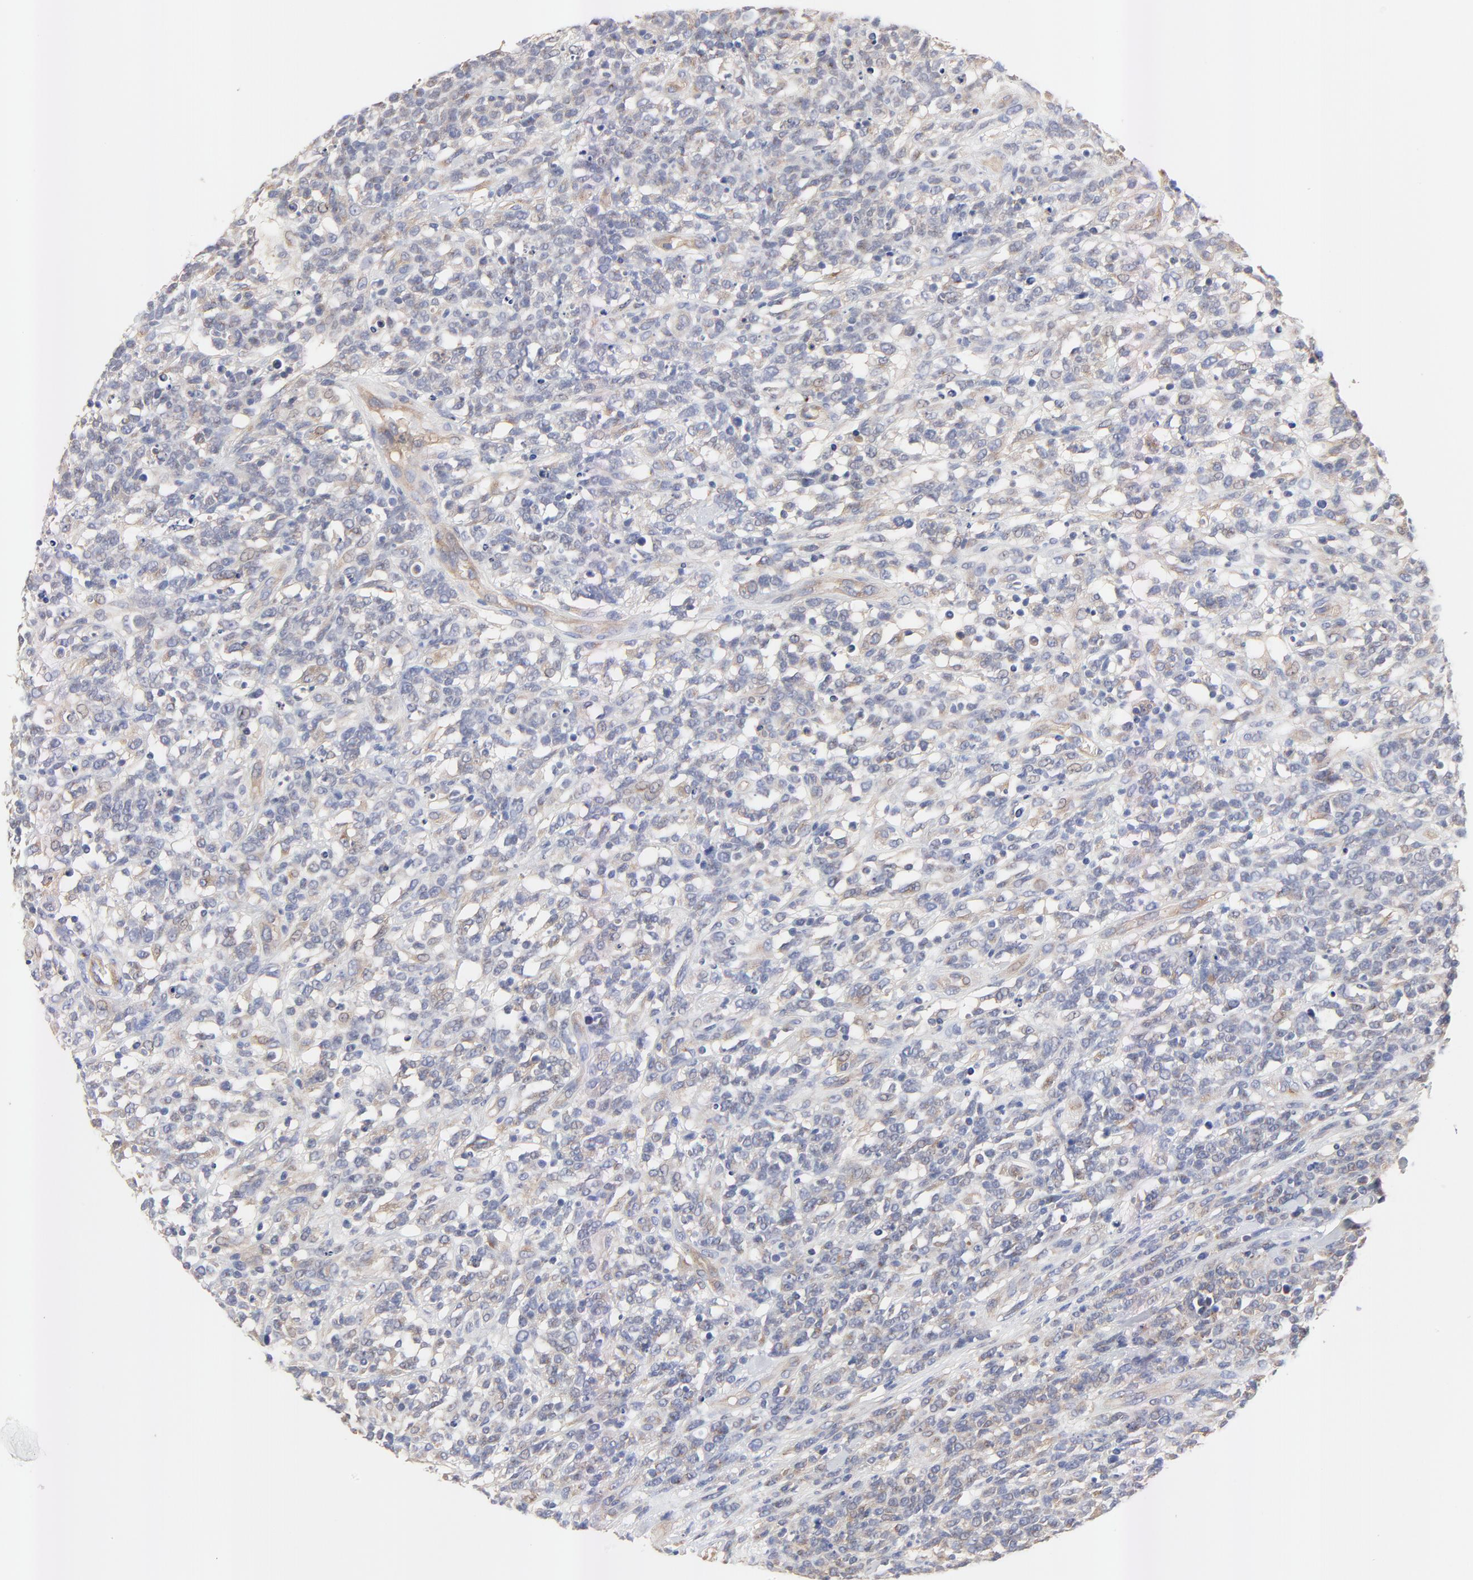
{"staining": {"intensity": "weak", "quantity": "<25%", "location": "cytoplasmic/membranous"}, "tissue": "lymphoma", "cell_type": "Tumor cells", "image_type": "cancer", "snomed": [{"axis": "morphology", "description": "Malignant lymphoma, non-Hodgkin's type, High grade"}, {"axis": "topography", "description": "Lymph node"}], "caption": "Tumor cells are negative for brown protein staining in lymphoma. (DAB (3,3'-diaminobenzidine) immunohistochemistry (IHC) visualized using brightfield microscopy, high magnification).", "gene": "FBXL2", "patient": {"sex": "female", "age": 73}}